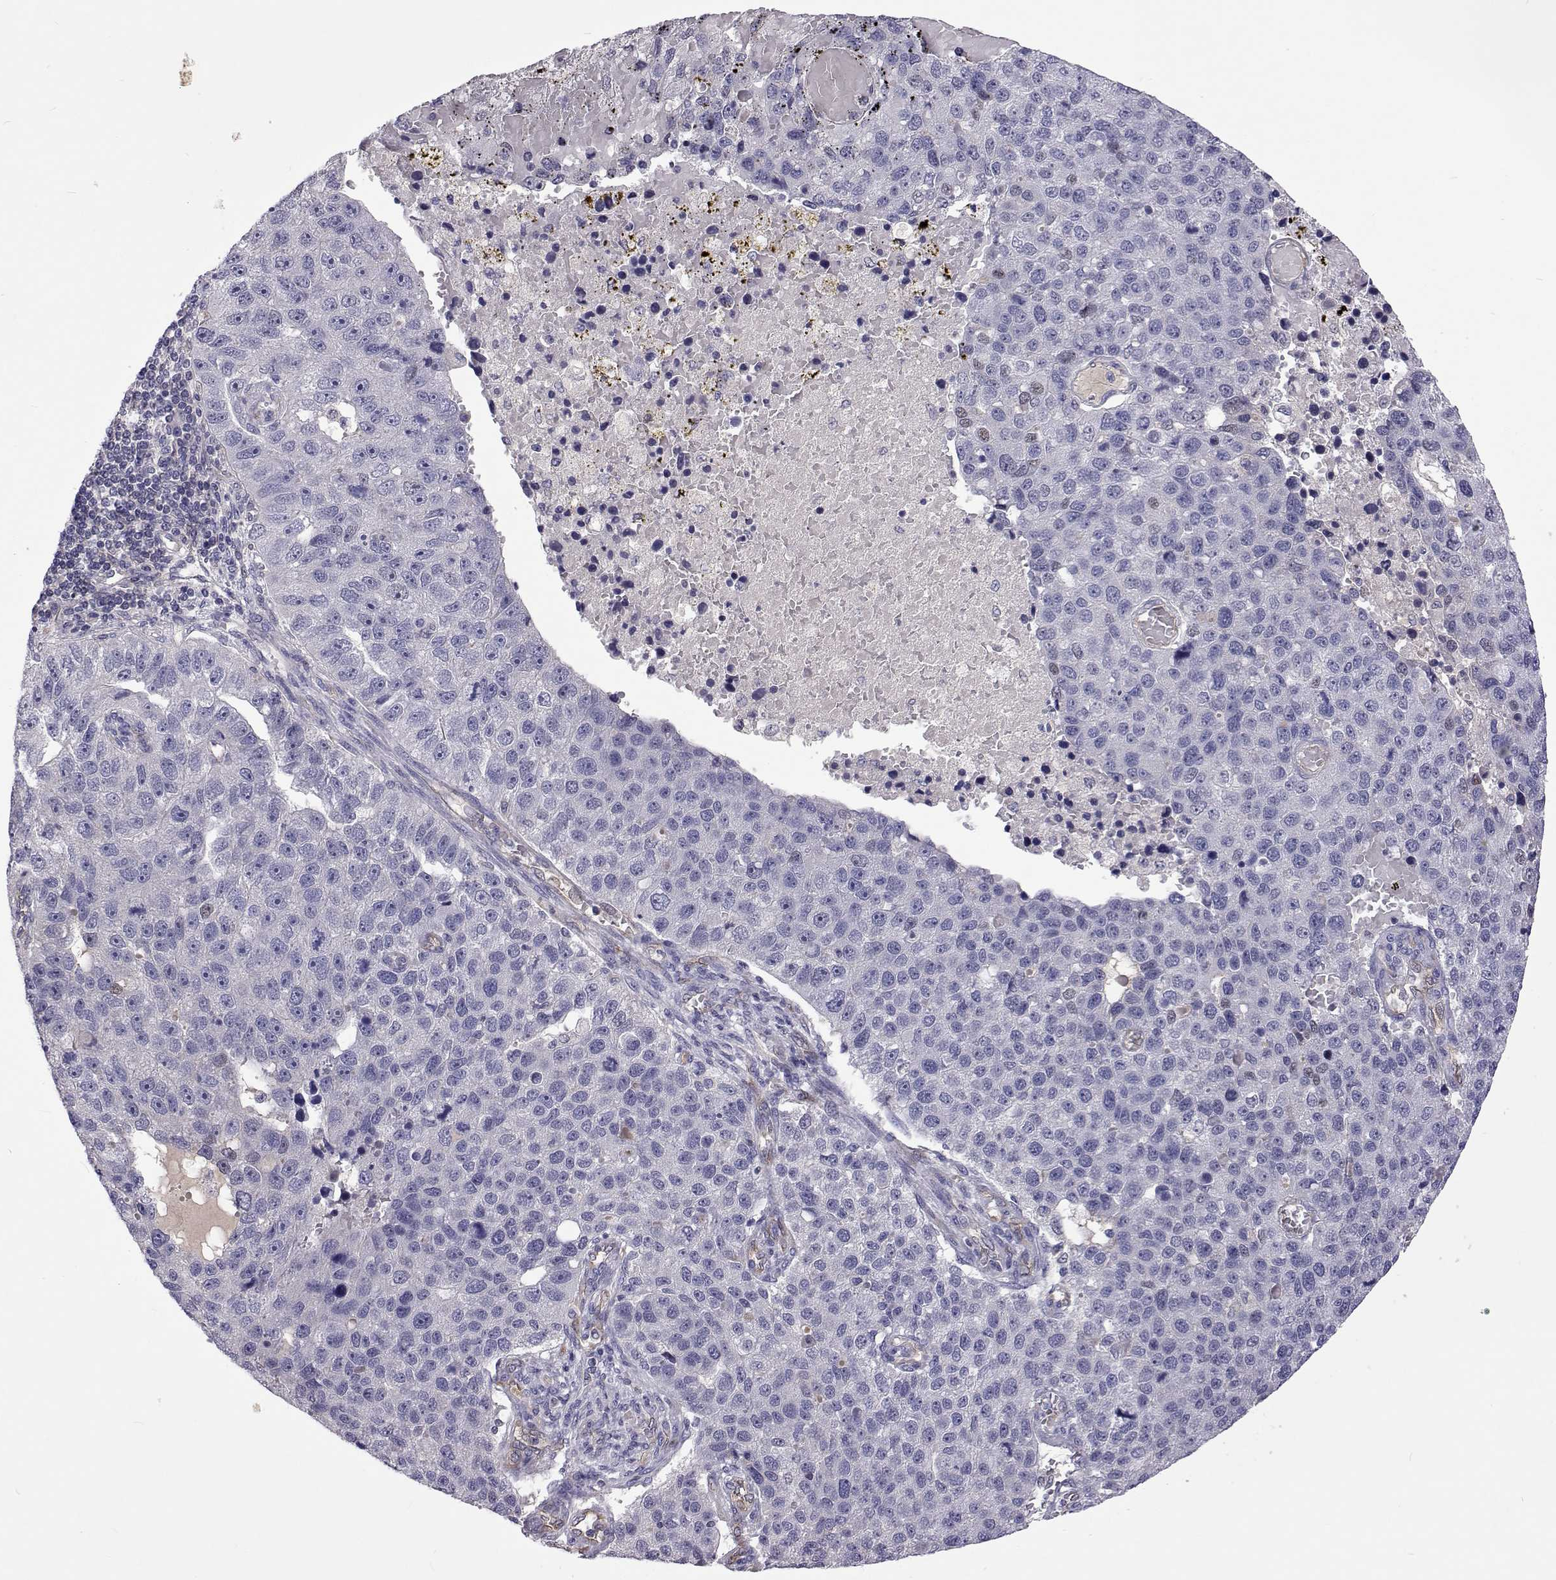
{"staining": {"intensity": "negative", "quantity": "none", "location": "none"}, "tissue": "pancreatic cancer", "cell_type": "Tumor cells", "image_type": "cancer", "snomed": [{"axis": "morphology", "description": "Adenocarcinoma, NOS"}, {"axis": "topography", "description": "Pancreas"}], "caption": "A high-resolution image shows immunohistochemistry staining of adenocarcinoma (pancreatic), which shows no significant positivity in tumor cells.", "gene": "TCF15", "patient": {"sex": "female", "age": 61}}